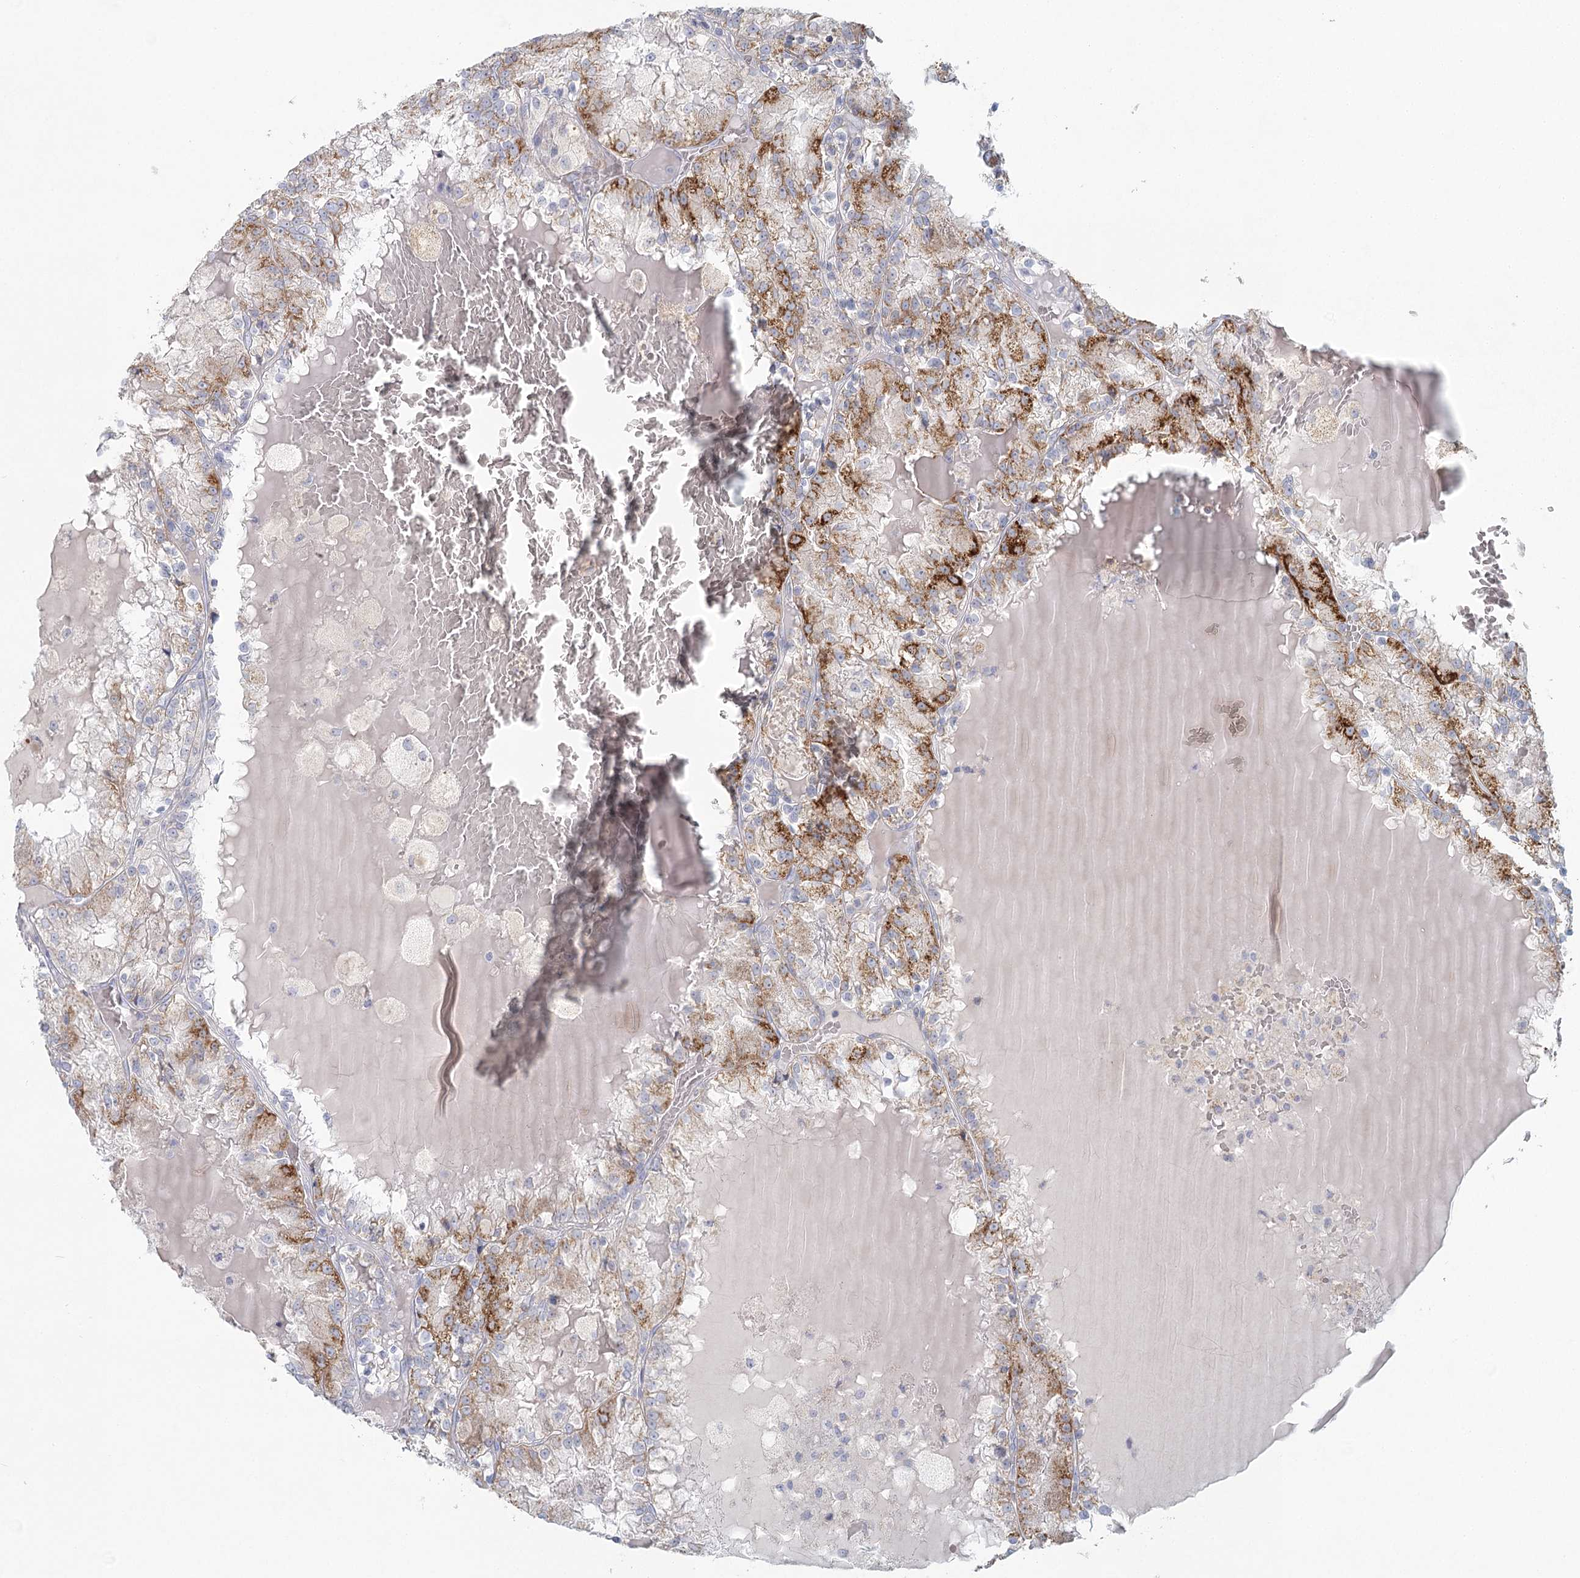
{"staining": {"intensity": "moderate", "quantity": "25%-75%", "location": "cytoplasmic/membranous"}, "tissue": "renal cancer", "cell_type": "Tumor cells", "image_type": "cancer", "snomed": [{"axis": "morphology", "description": "Adenocarcinoma, NOS"}, {"axis": "topography", "description": "Kidney"}], "caption": "The photomicrograph shows immunohistochemical staining of renal adenocarcinoma. There is moderate cytoplasmic/membranous staining is identified in approximately 25%-75% of tumor cells.", "gene": "BPHL", "patient": {"sex": "female", "age": 56}}